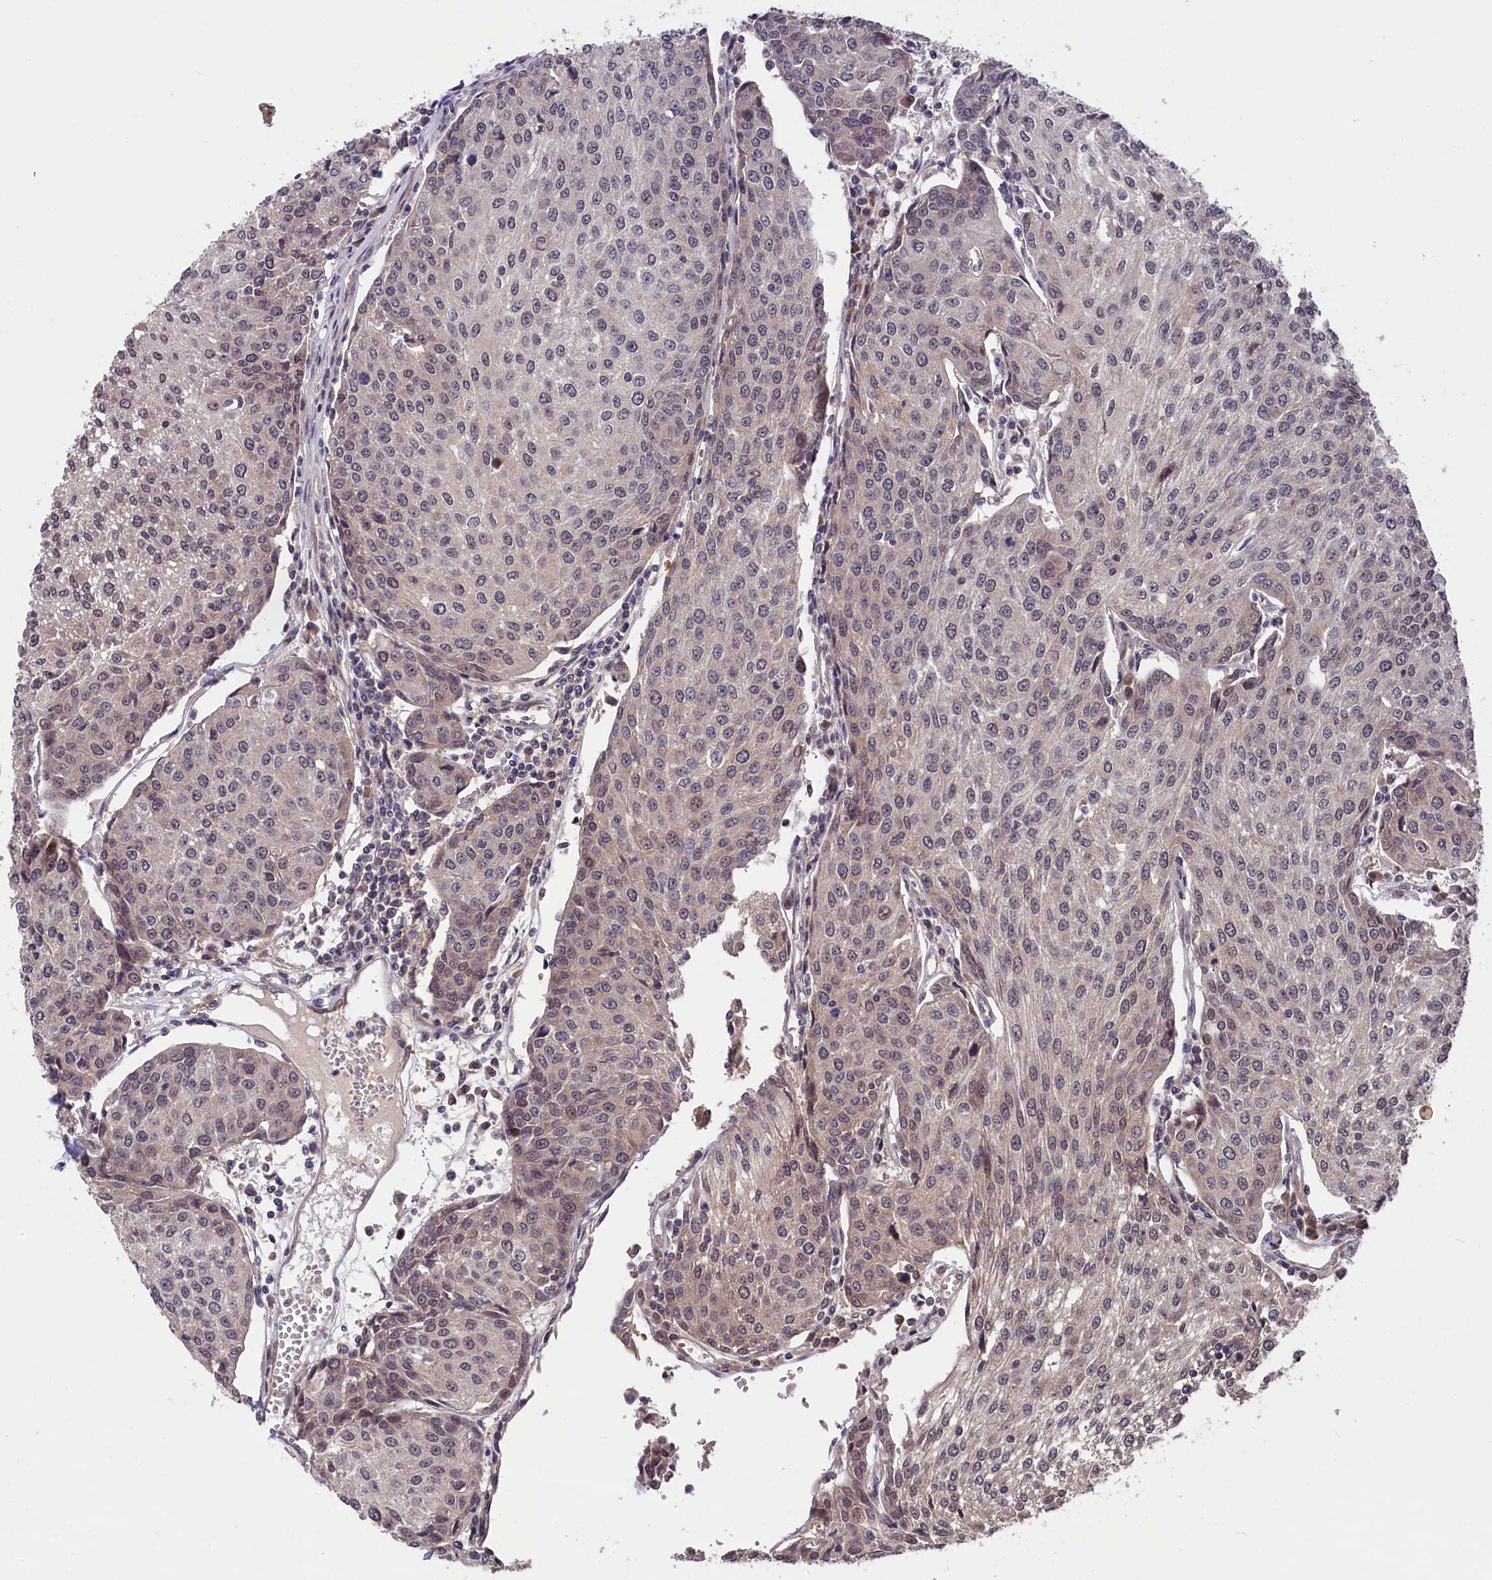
{"staining": {"intensity": "weak", "quantity": "25%-75%", "location": "cytoplasmic/membranous"}, "tissue": "urothelial cancer", "cell_type": "Tumor cells", "image_type": "cancer", "snomed": [{"axis": "morphology", "description": "Urothelial carcinoma, High grade"}, {"axis": "topography", "description": "Urinary bladder"}], "caption": "About 25%-75% of tumor cells in human urothelial carcinoma (high-grade) reveal weak cytoplasmic/membranous protein positivity as visualized by brown immunohistochemical staining.", "gene": "SLC39A6", "patient": {"sex": "female", "age": 85}}